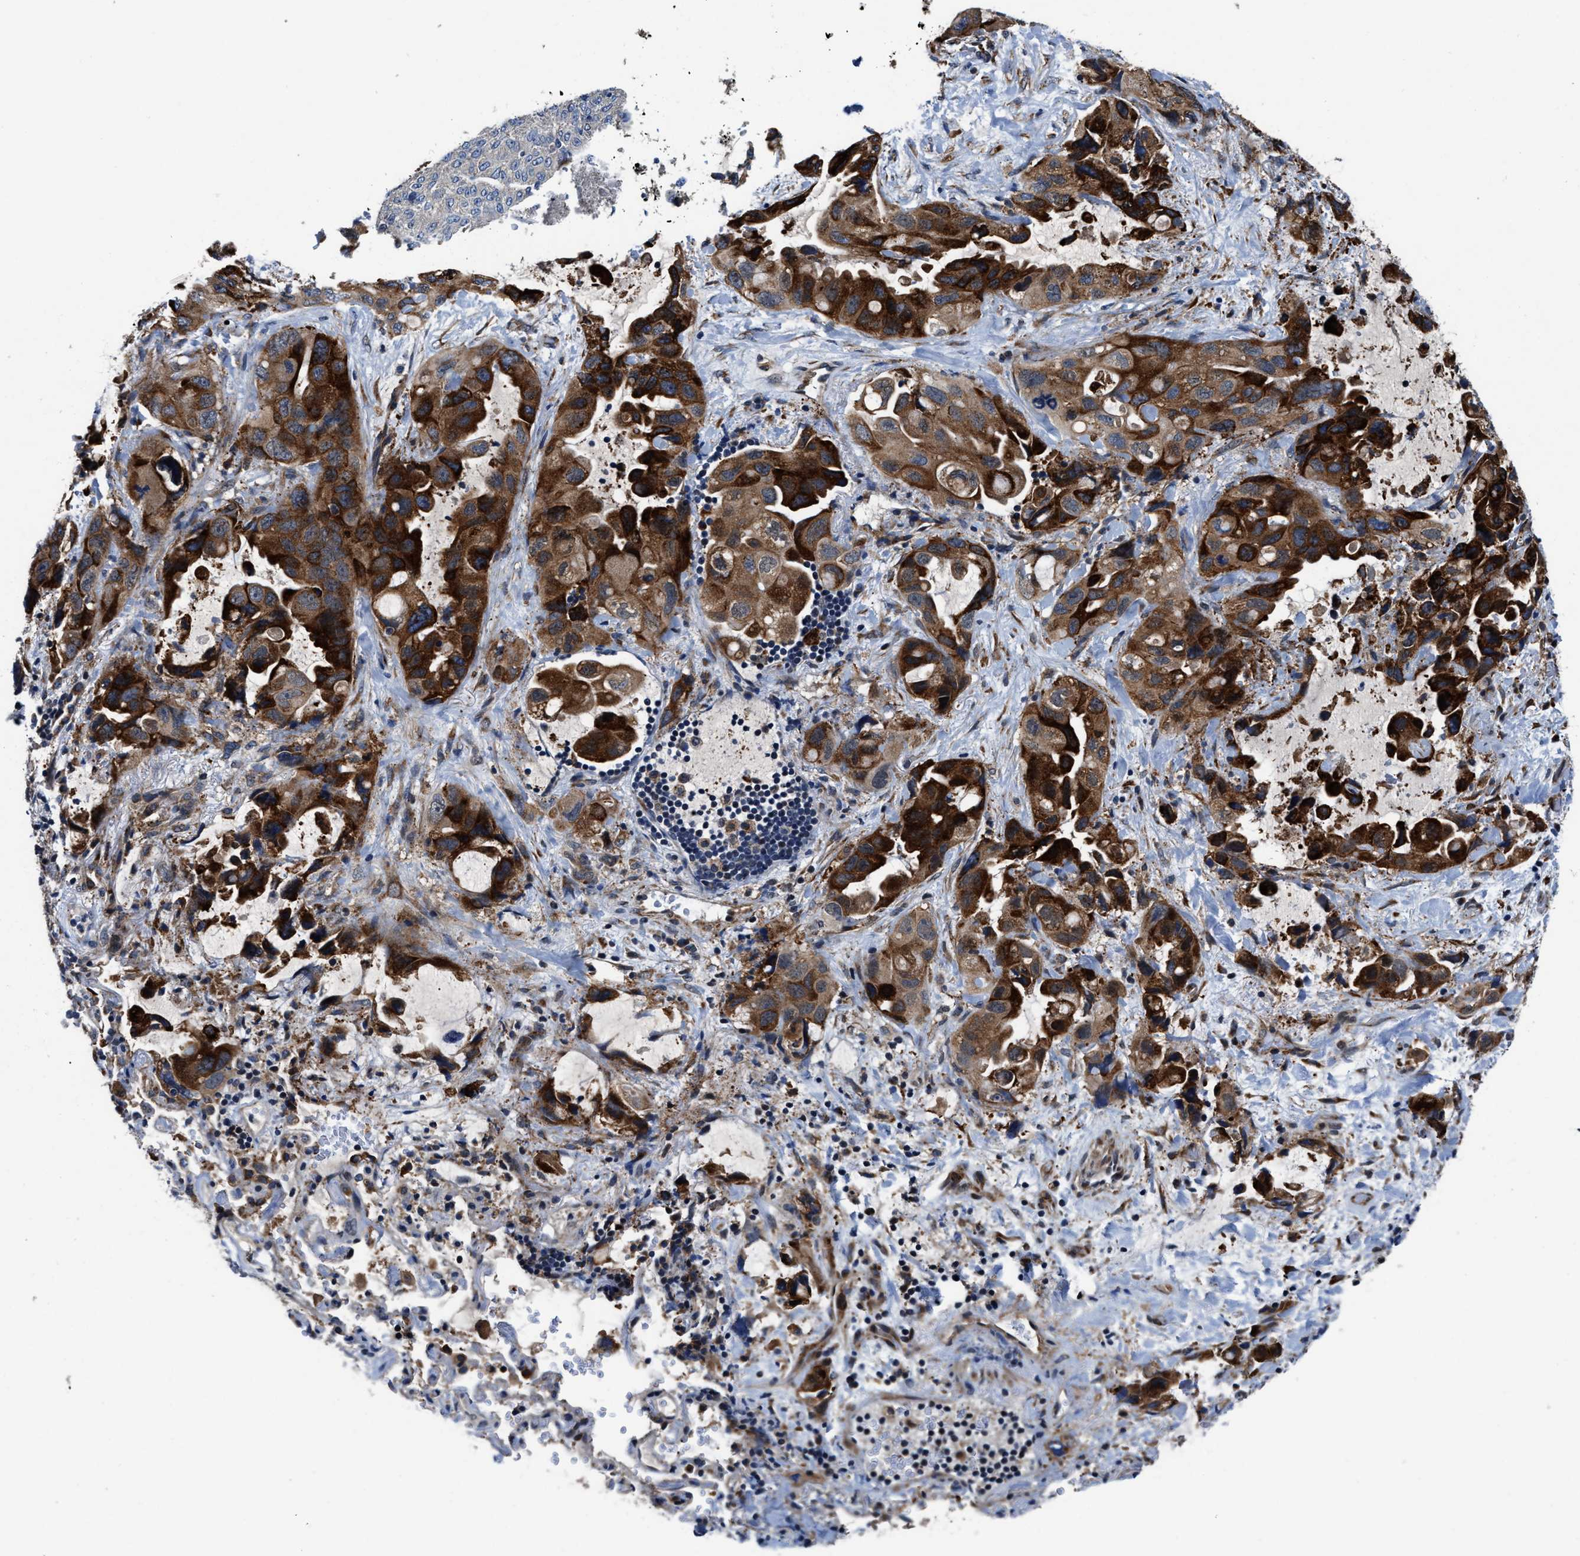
{"staining": {"intensity": "strong", "quantity": ">75%", "location": "cytoplasmic/membranous"}, "tissue": "lung cancer", "cell_type": "Tumor cells", "image_type": "cancer", "snomed": [{"axis": "morphology", "description": "Squamous cell carcinoma, NOS"}, {"axis": "topography", "description": "Lung"}], "caption": "An image of human squamous cell carcinoma (lung) stained for a protein shows strong cytoplasmic/membranous brown staining in tumor cells. (brown staining indicates protein expression, while blue staining denotes nuclei).", "gene": "SLC12A2", "patient": {"sex": "female", "age": 73}}